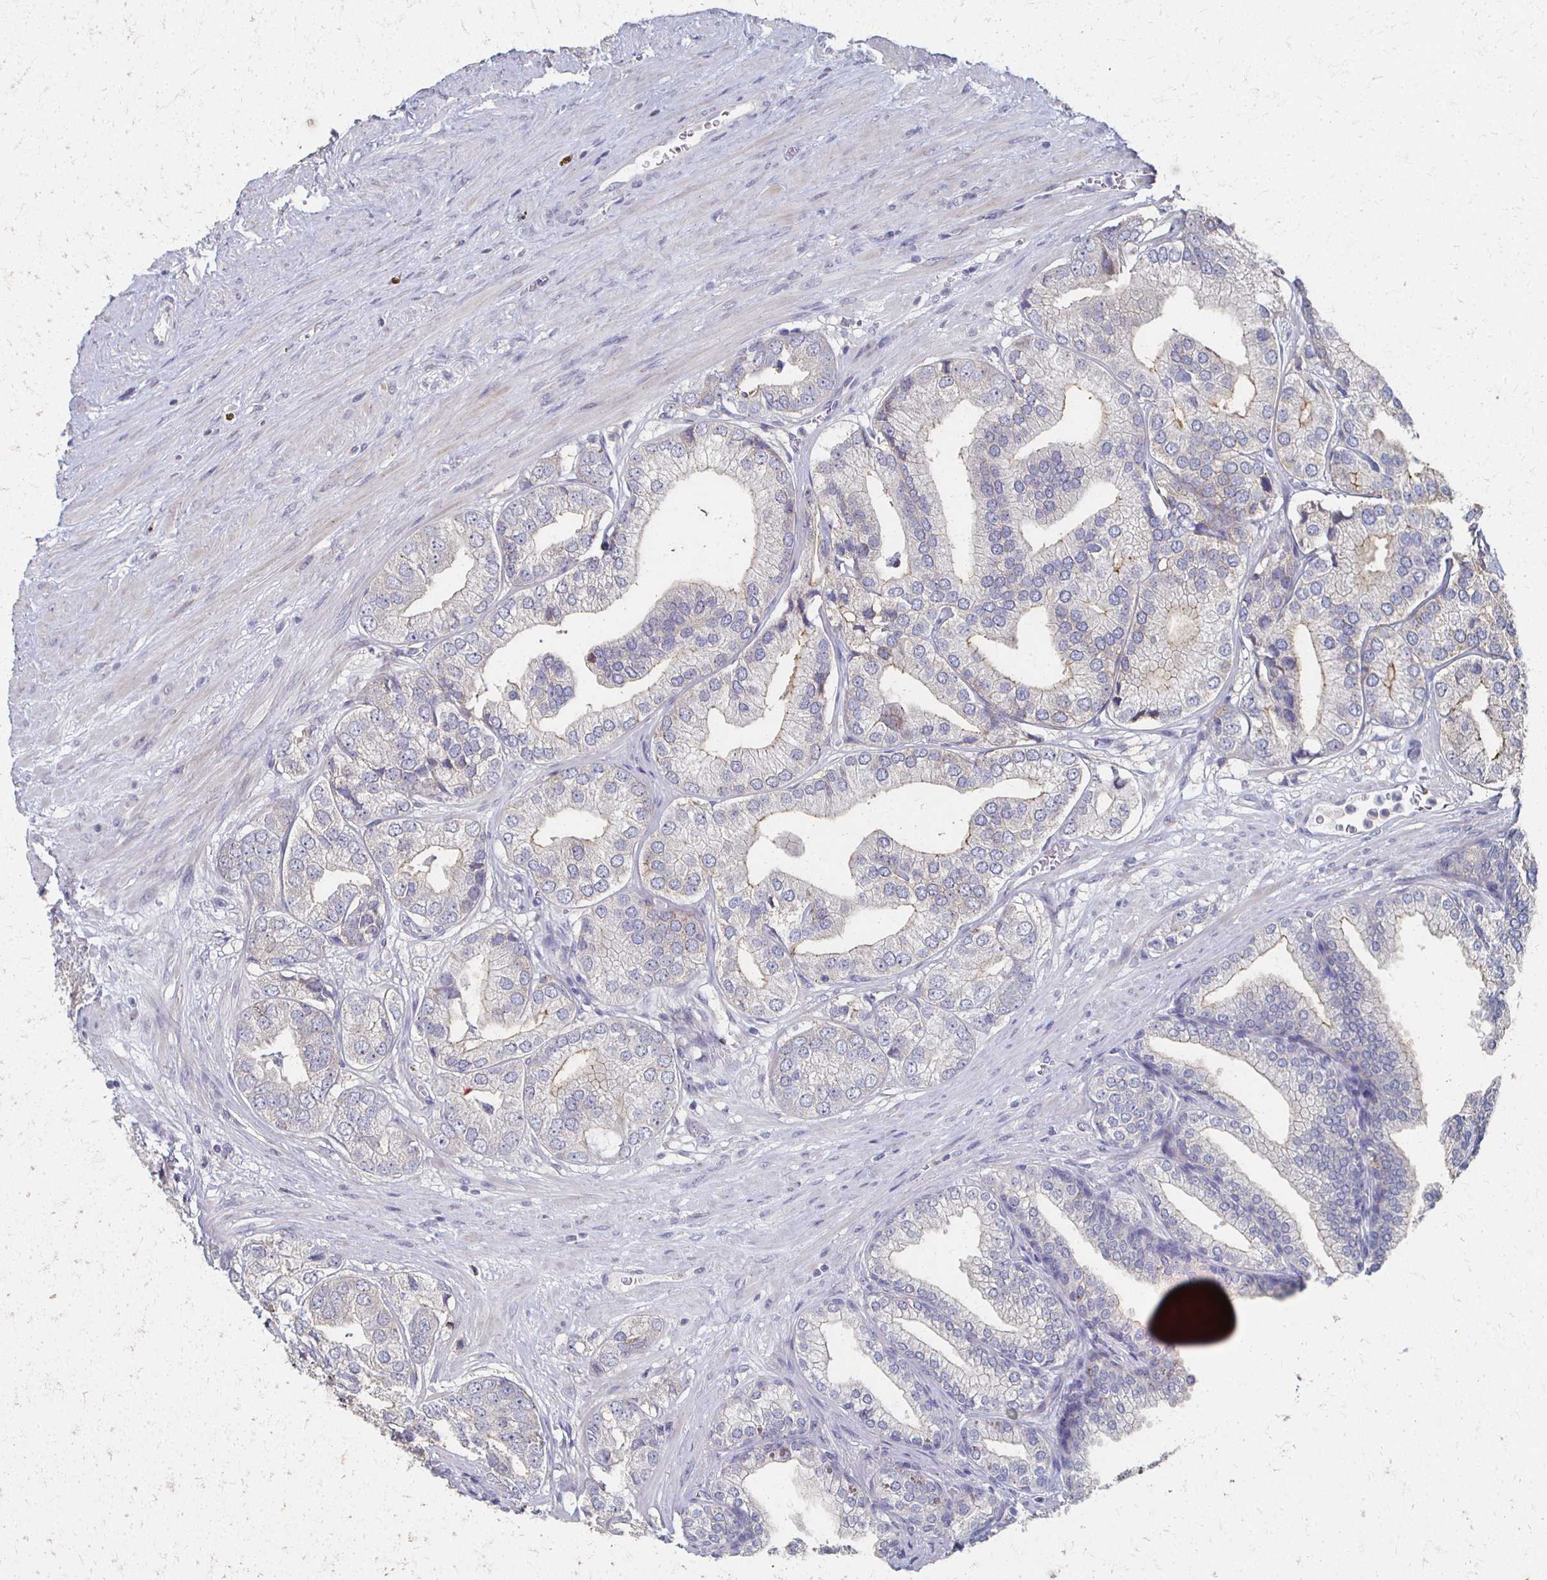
{"staining": {"intensity": "weak", "quantity": "<25%", "location": "cytoplasmic/membranous"}, "tissue": "prostate cancer", "cell_type": "Tumor cells", "image_type": "cancer", "snomed": [{"axis": "morphology", "description": "Adenocarcinoma, High grade"}, {"axis": "topography", "description": "Prostate"}], "caption": "Tumor cells are negative for protein expression in human prostate cancer (adenocarcinoma (high-grade)). (Stains: DAB immunohistochemistry with hematoxylin counter stain, Microscopy: brightfield microscopy at high magnification).", "gene": "CX3CR1", "patient": {"sex": "male", "age": 58}}